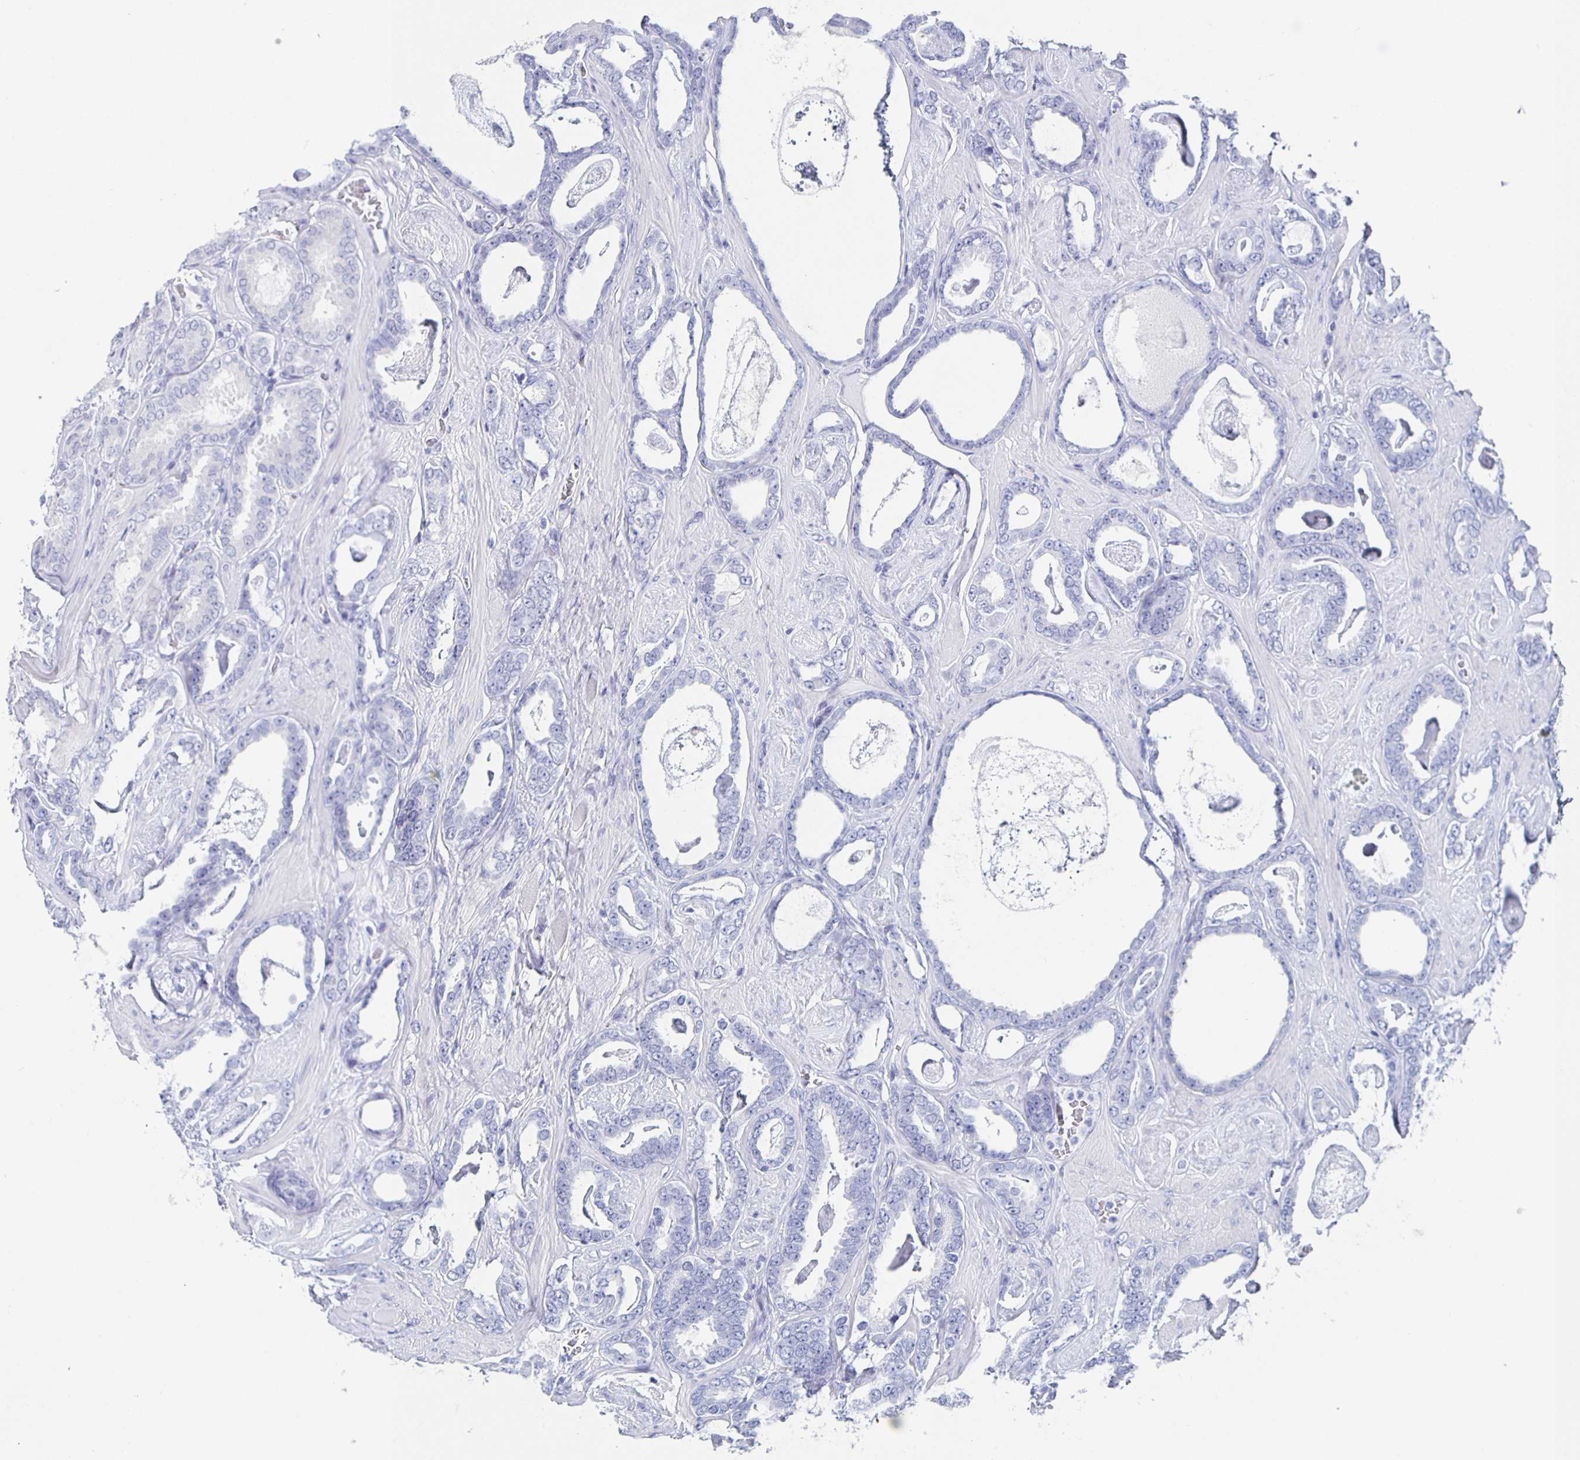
{"staining": {"intensity": "negative", "quantity": "none", "location": "none"}, "tissue": "prostate cancer", "cell_type": "Tumor cells", "image_type": "cancer", "snomed": [{"axis": "morphology", "description": "Adenocarcinoma, High grade"}, {"axis": "topography", "description": "Prostate"}], "caption": "The photomicrograph demonstrates no staining of tumor cells in prostate high-grade adenocarcinoma. (IHC, brightfield microscopy, high magnification).", "gene": "SLC34A2", "patient": {"sex": "male", "age": 63}}